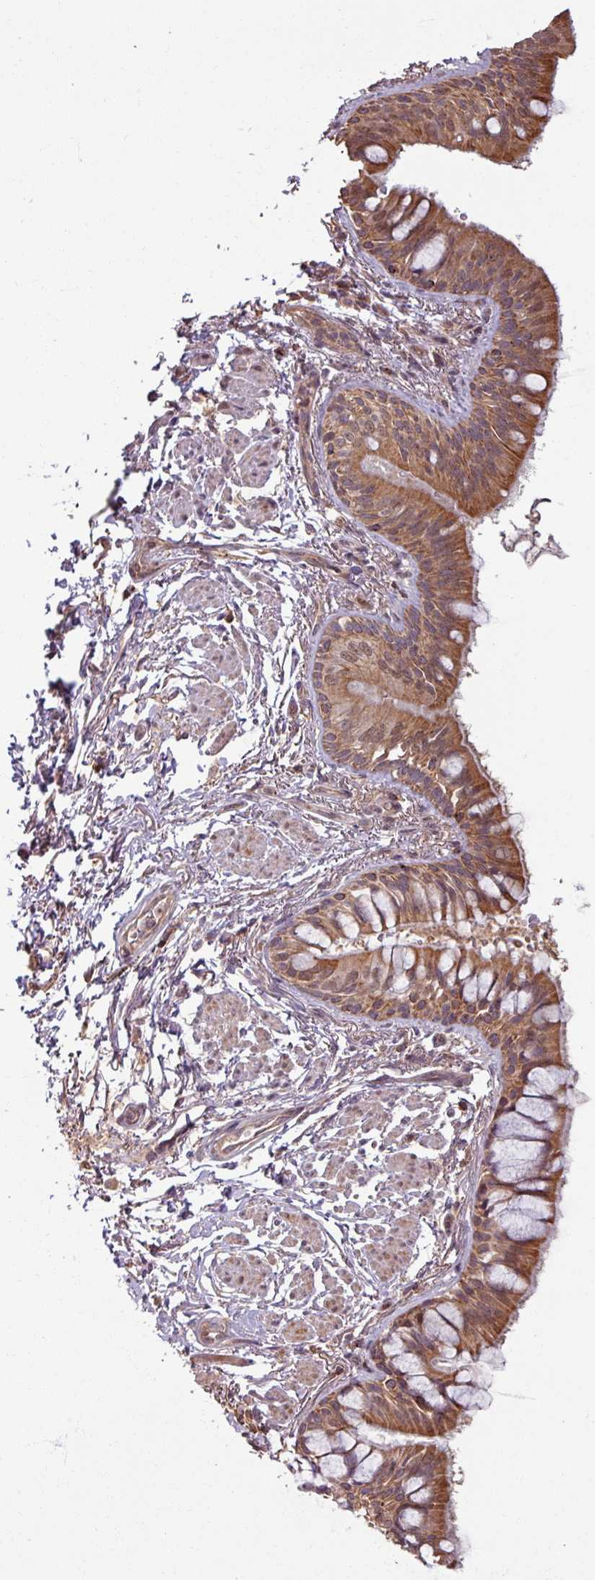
{"staining": {"intensity": "moderate", "quantity": ">75%", "location": "cytoplasmic/membranous"}, "tissue": "bronchus", "cell_type": "Respiratory epithelial cells", "image_type": "normal", "snomed": [{"axis": "morphology", "description": "Normal tissue, NOS"}, {"axis": "topography", "description": "Bronchus"}], "caption": "A brown stain shows moderate cytoplasmic/membranous expression of a protein in respiratory epithelial cells of normal bronchus.", "gene": "OR6B1", "patient": {"sex": "male", "age": 70}}